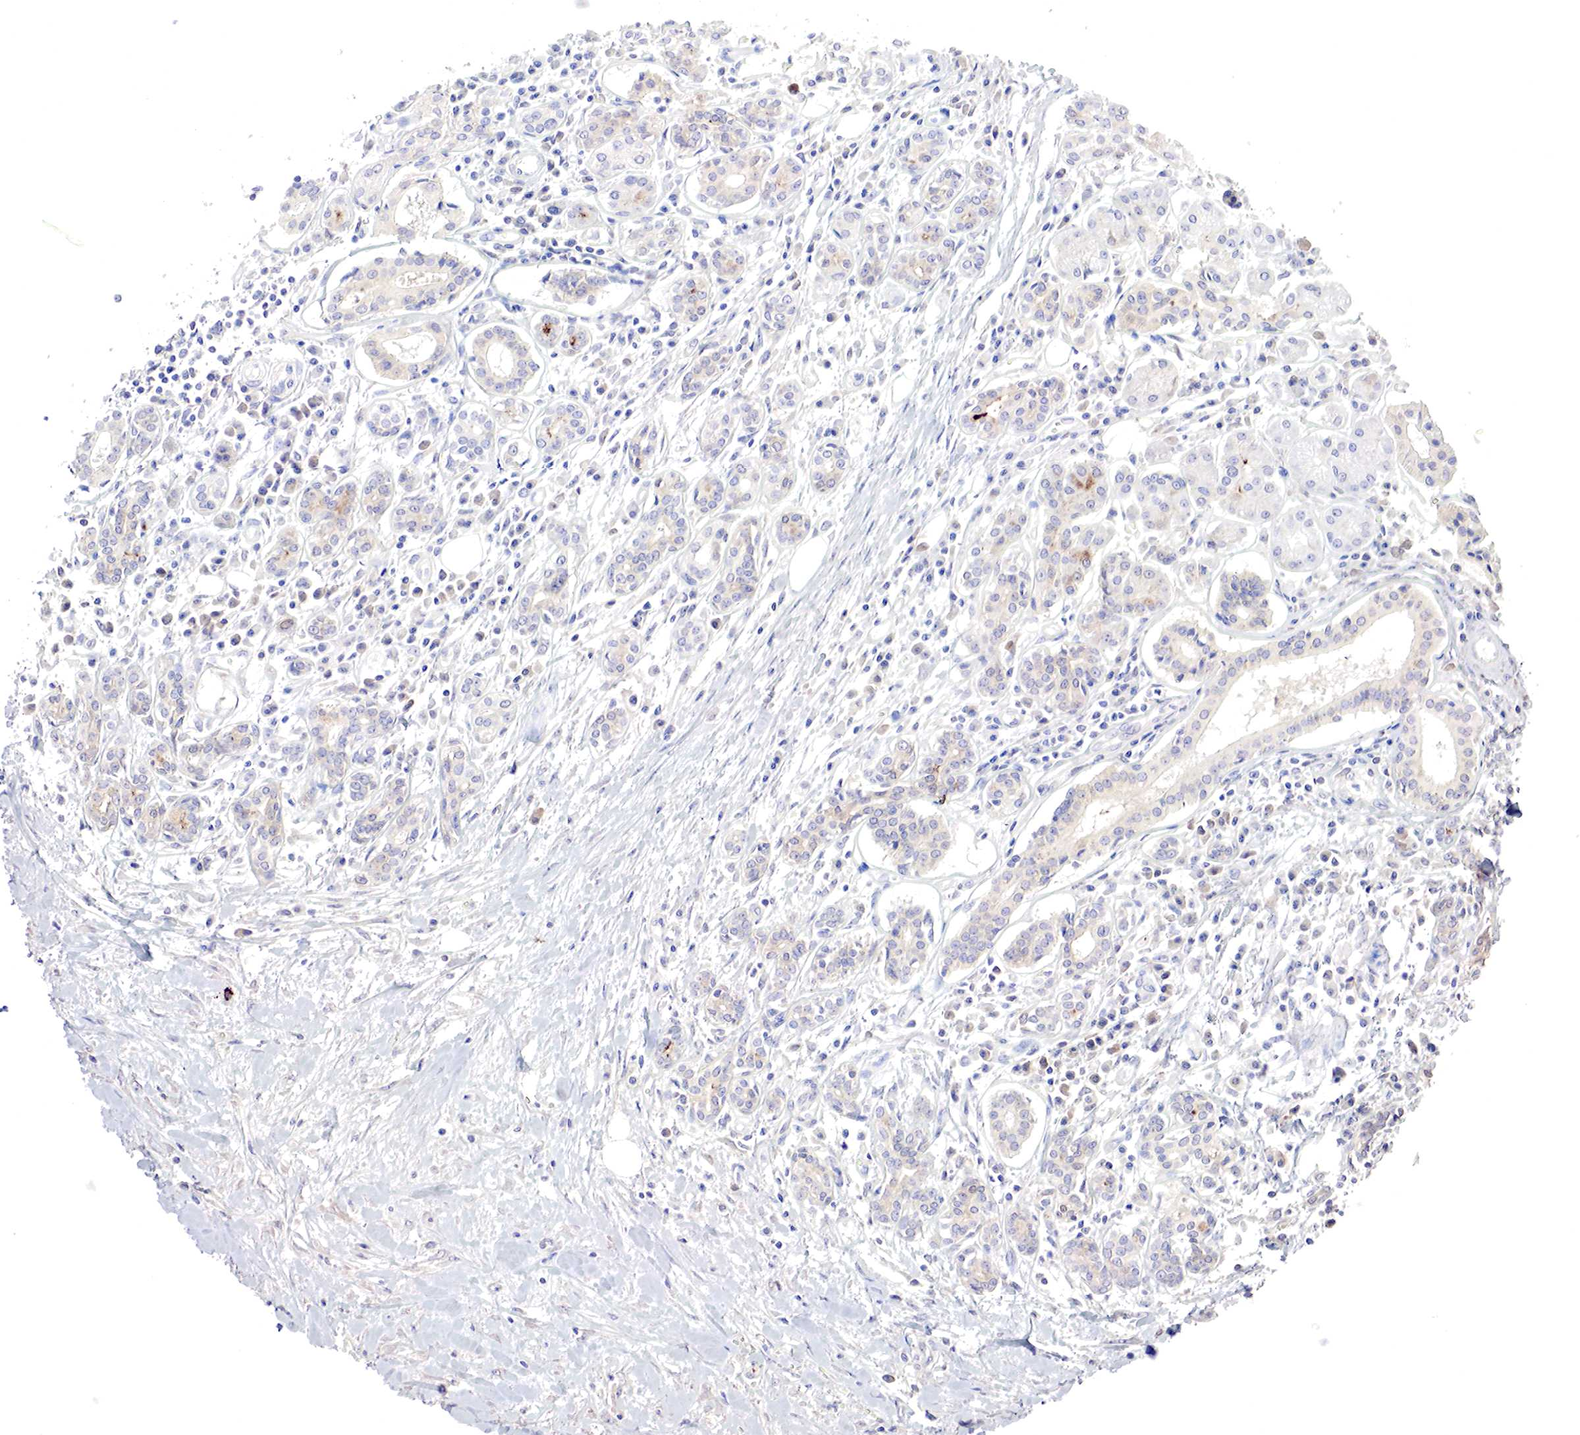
{"staining": {"intensity": "negative", "quantity": "none", "location": "none"}, "tissue": "head and neck cancer", "cell_type": "Tumor cells", "image_type": "cancer", "snomed": [{"axis": "morphology", "description": "Squamous cell carcinoma, NOS"}, {"axis": "morphology", "description": "Squamous cell carcinoma, metastatic, NOS"}, {"axis": "topography", "description": "Lymph node"}, {"axis": "topography", "description": "Salivary gland"}, {"axis": "topography", "description": "Head-Neck"}], "caption": "DAB immunohistochemical staining of human head and neck squamous cell carcinoma displays no significant expression in tumor cells.", "gene": "GATA1", "patient": {"sex": "female", "age": 74}}